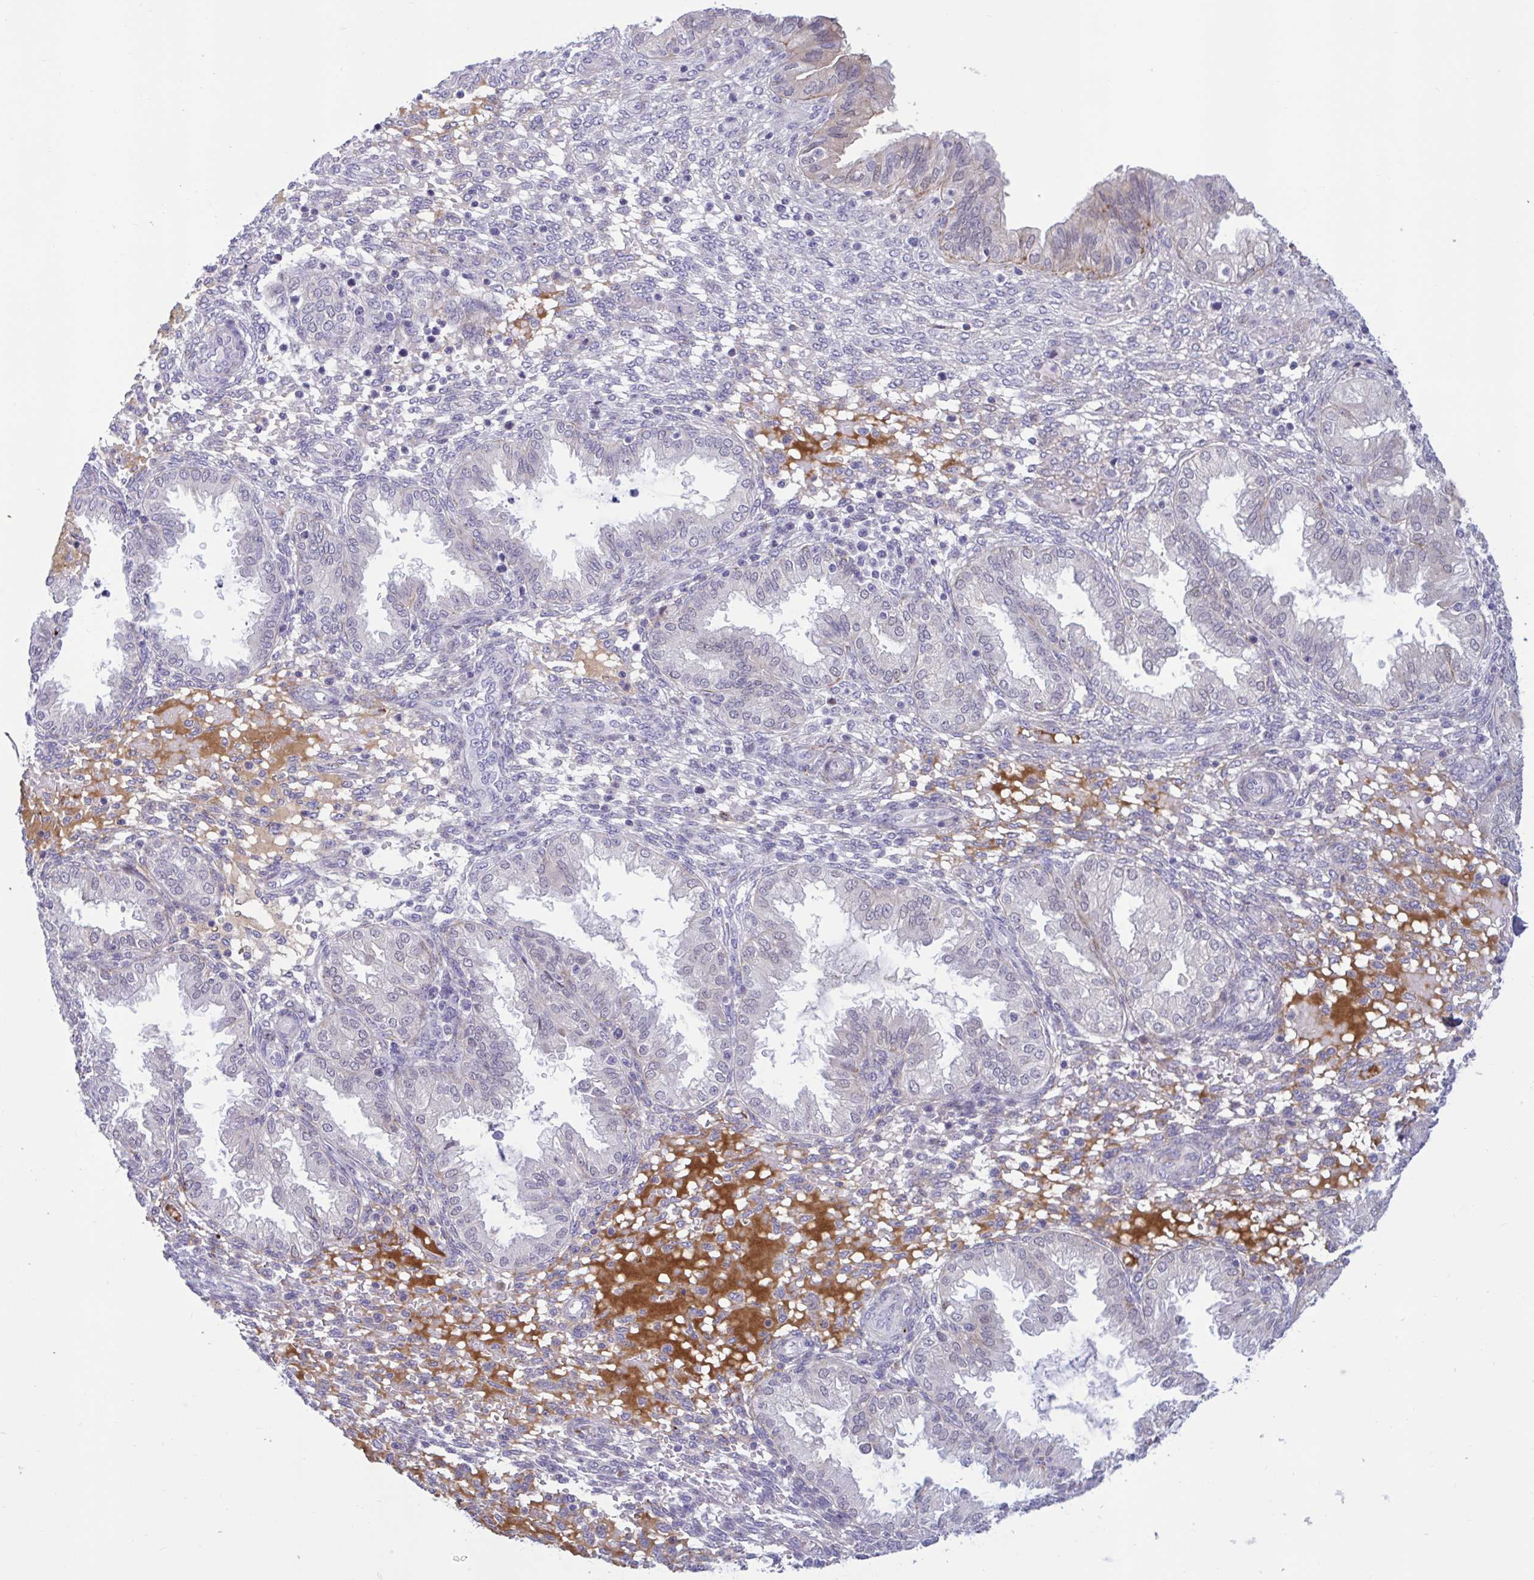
{"staining": {"intensity": "negative", "quantity": "none", "location": "none"}, "tissue": "endometrium", "cell_type": "Cells in endometrial stroma", "image_type": "normal", "snomed": [{"axis": "morphology", "description": "Normal tissue, NOS"}, {"axis": "topography", "description": "Endometrium"}], "caption": "The photomicrograph reveals no significant positivity in cells in endometrial stroma of endometrium. (DAB immunohistochemistry (IHC) with hematoxylin counter stain).", "gene": "FAM219B", "patient": {"sex": "female", "age": 33}}